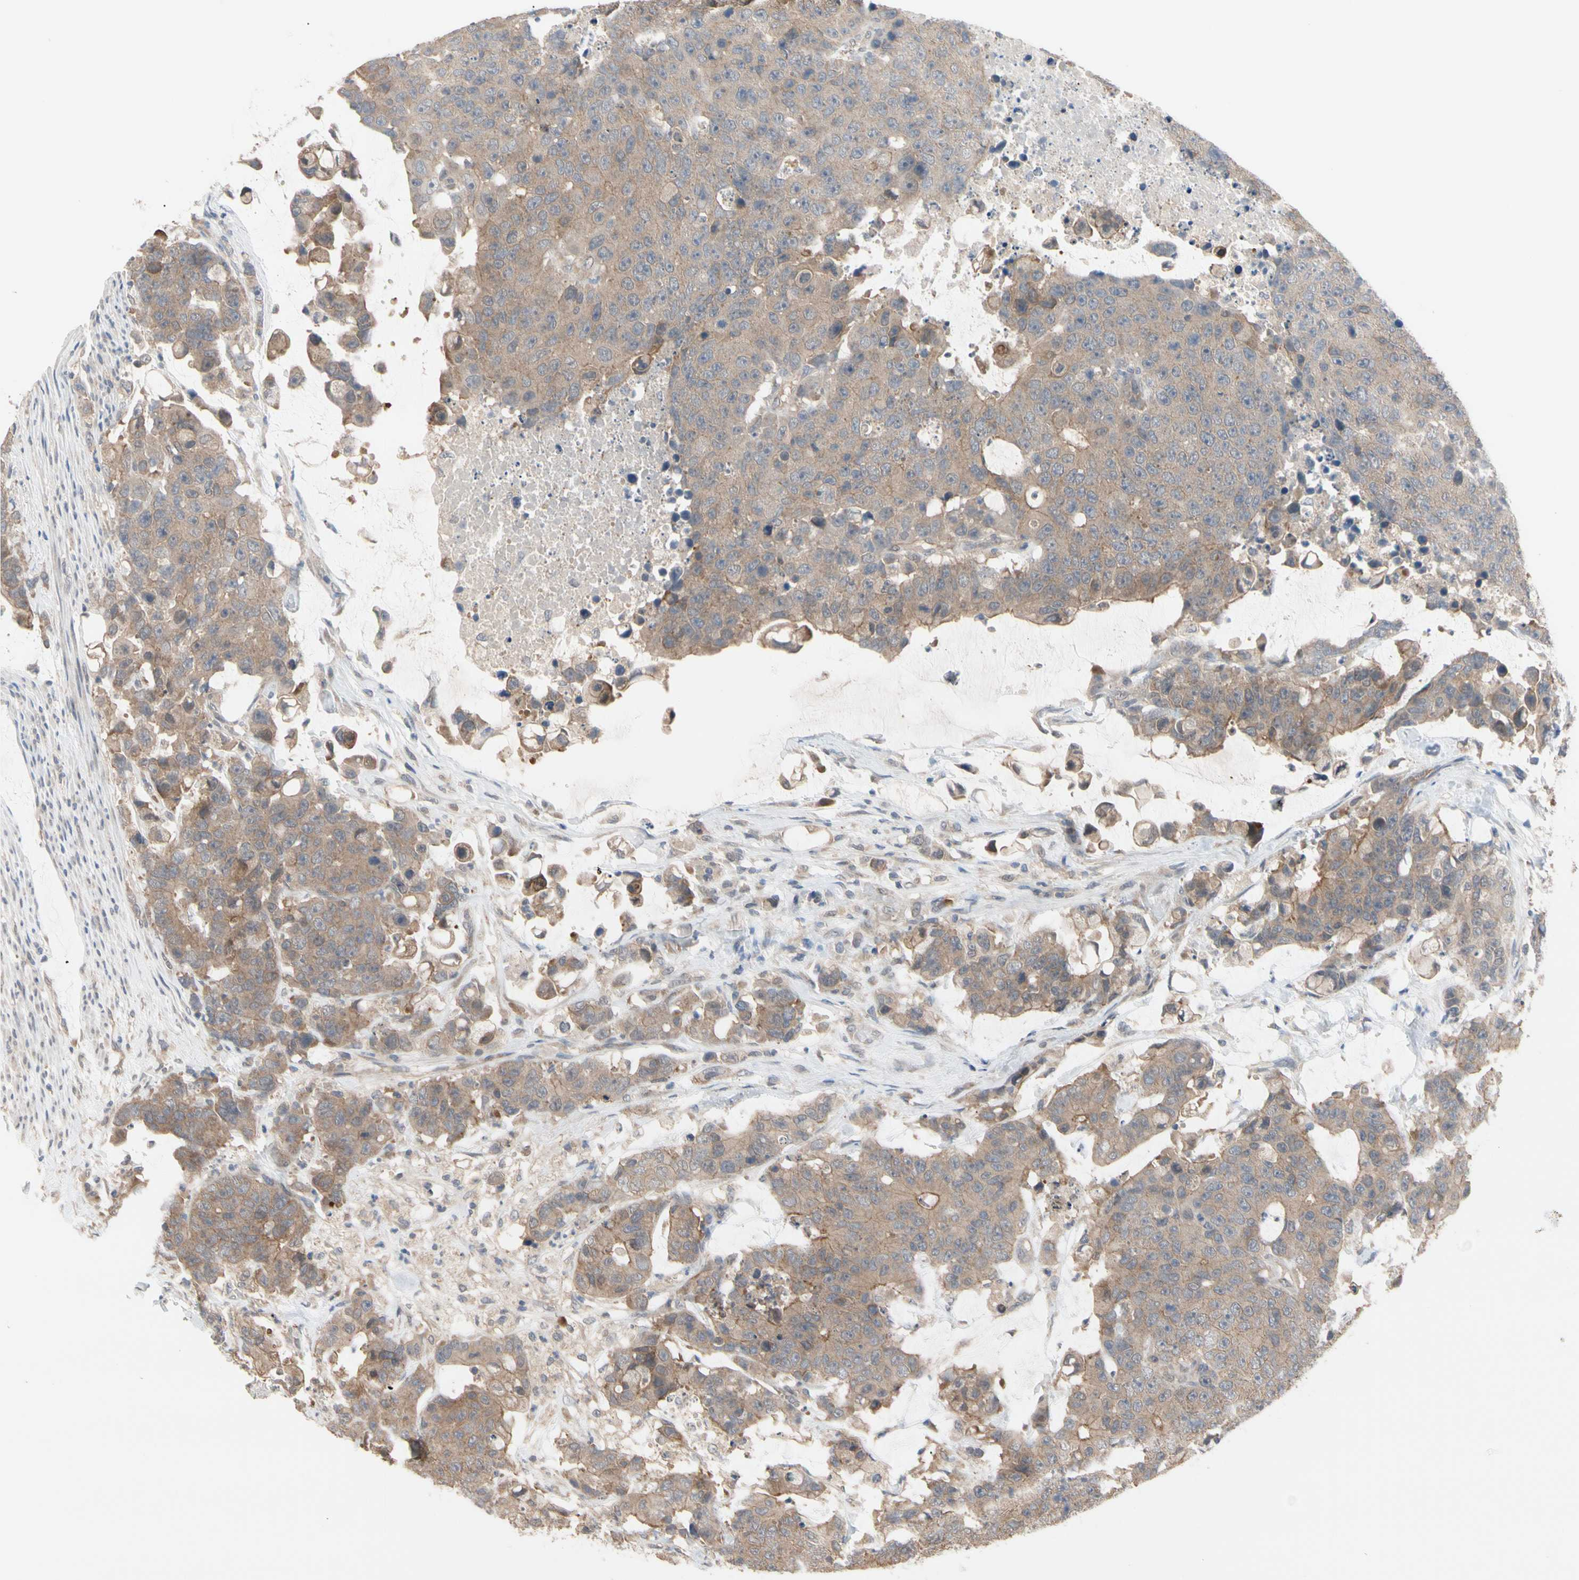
{"staining": {"intensity": "moderate", "quantity": ">75%", "location": "cytoplasmic/membranous"}, "tissue": "colorectal cancer", "cell_type": "Tumor cells", "image_type": "cancer", "snomed": [{"axis": "morphology", "description": "Adenocarcinoma, NOS"}, {"axis": "topography", "description": "Colon"}], "caption": "Immunohistochemical staining of human adenocarcinoma (colorectal) exhibits medium levels of moderate cytoplasmic/membranous protein positivity in approximately >75% of tumor cells.", "gene": "DPP8", "patient": {"sex": "female", "age": 86}}